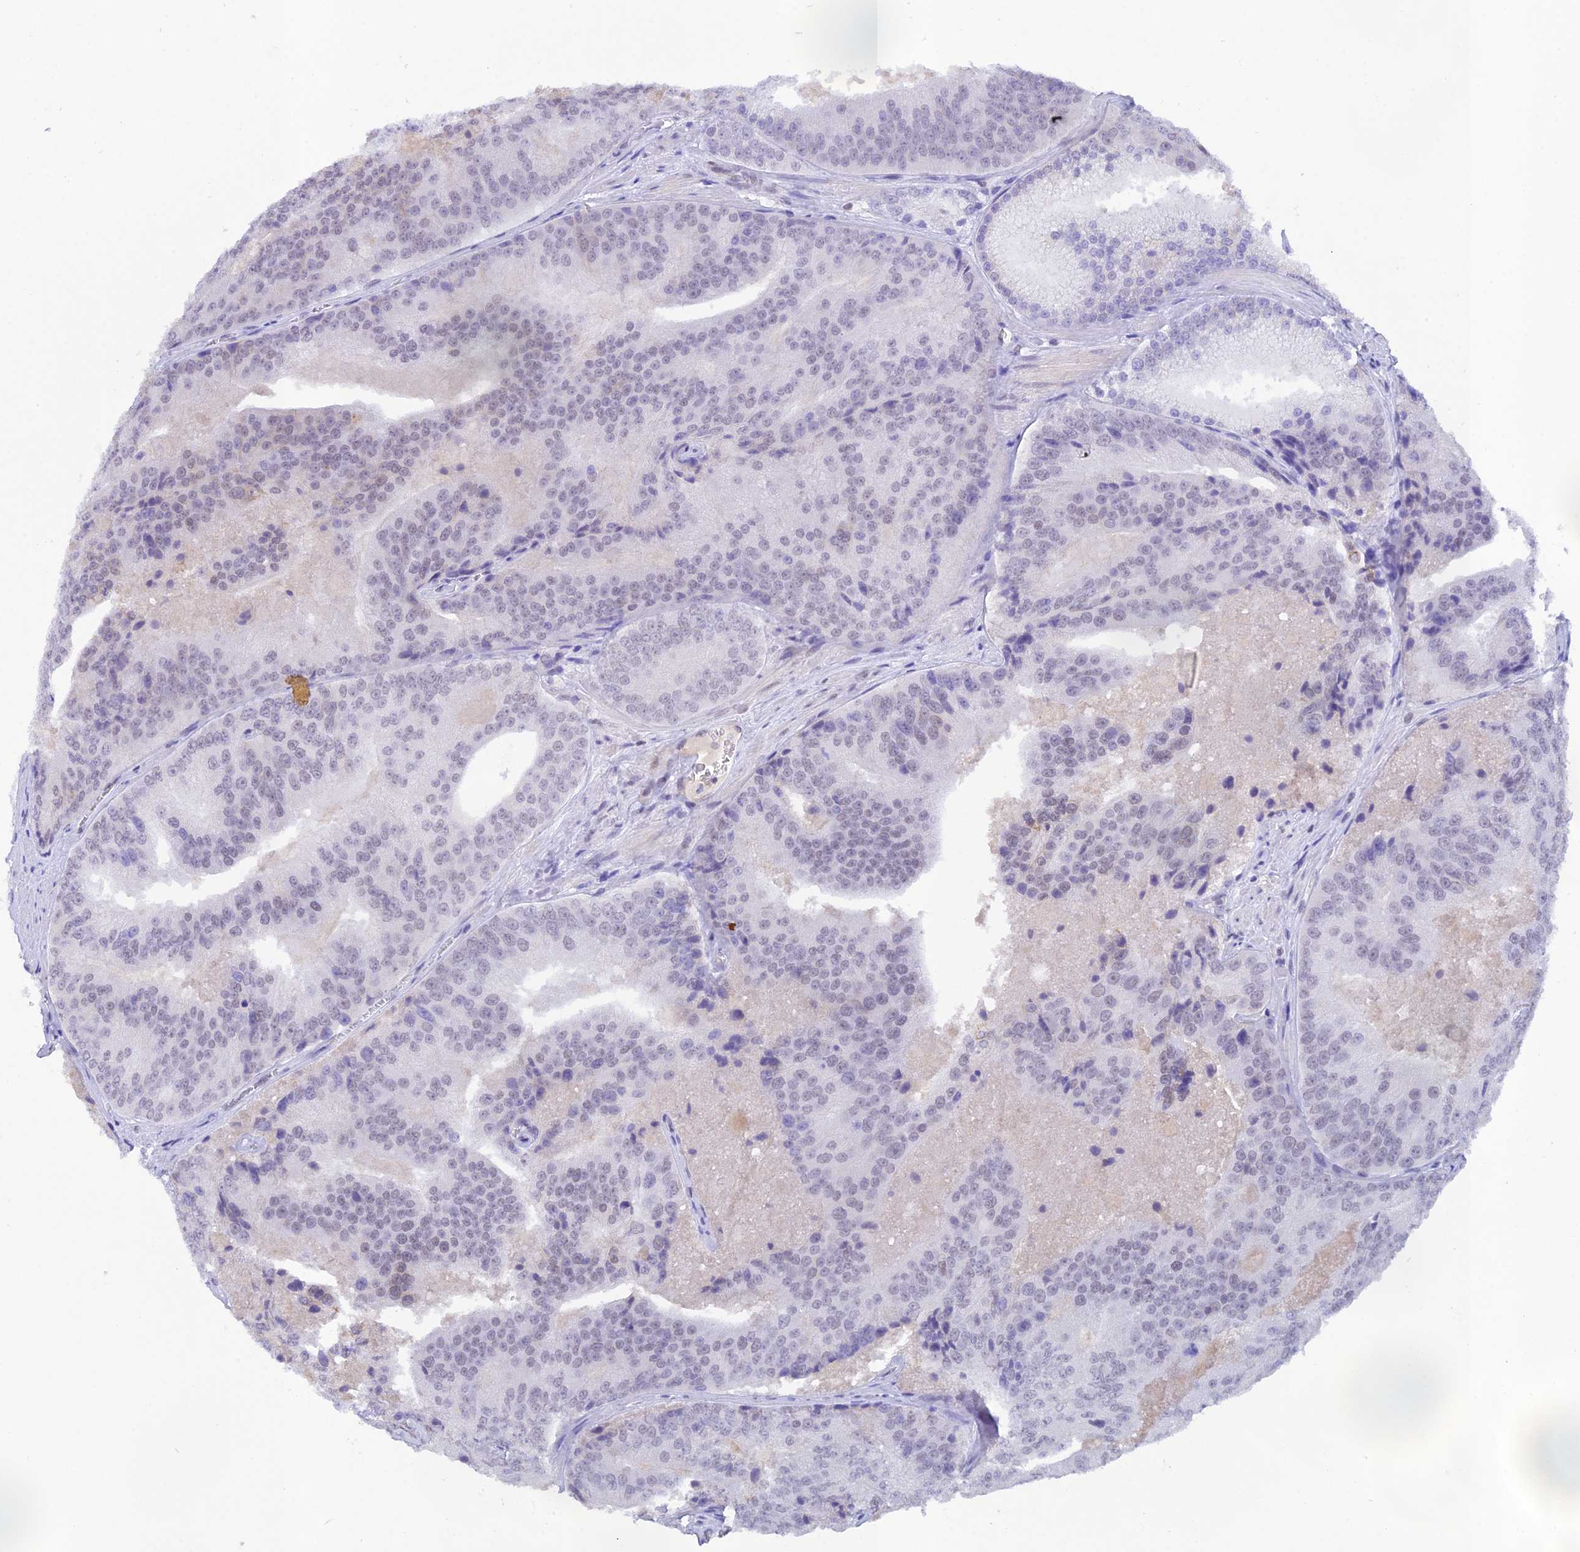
{"staining": {"intensity": "weak", "quantity": "<25%", "location": "cytoplasmic/membranous"}, "tissue": "prostate cancer", "cell_type": "Tumor cells", "image_type": "cancer", "snomed": [{"axis": "morphology", "description": "Adenocarcinoma, High grade"}, {"axis": "topography", "description": "Prostate"}], "caption": "Prostate cancer stained for a protein using IHC demonstrates no positivity tumor cells.", "gene": "THAP11", "patient": {"sex": "male", "age": 61}}